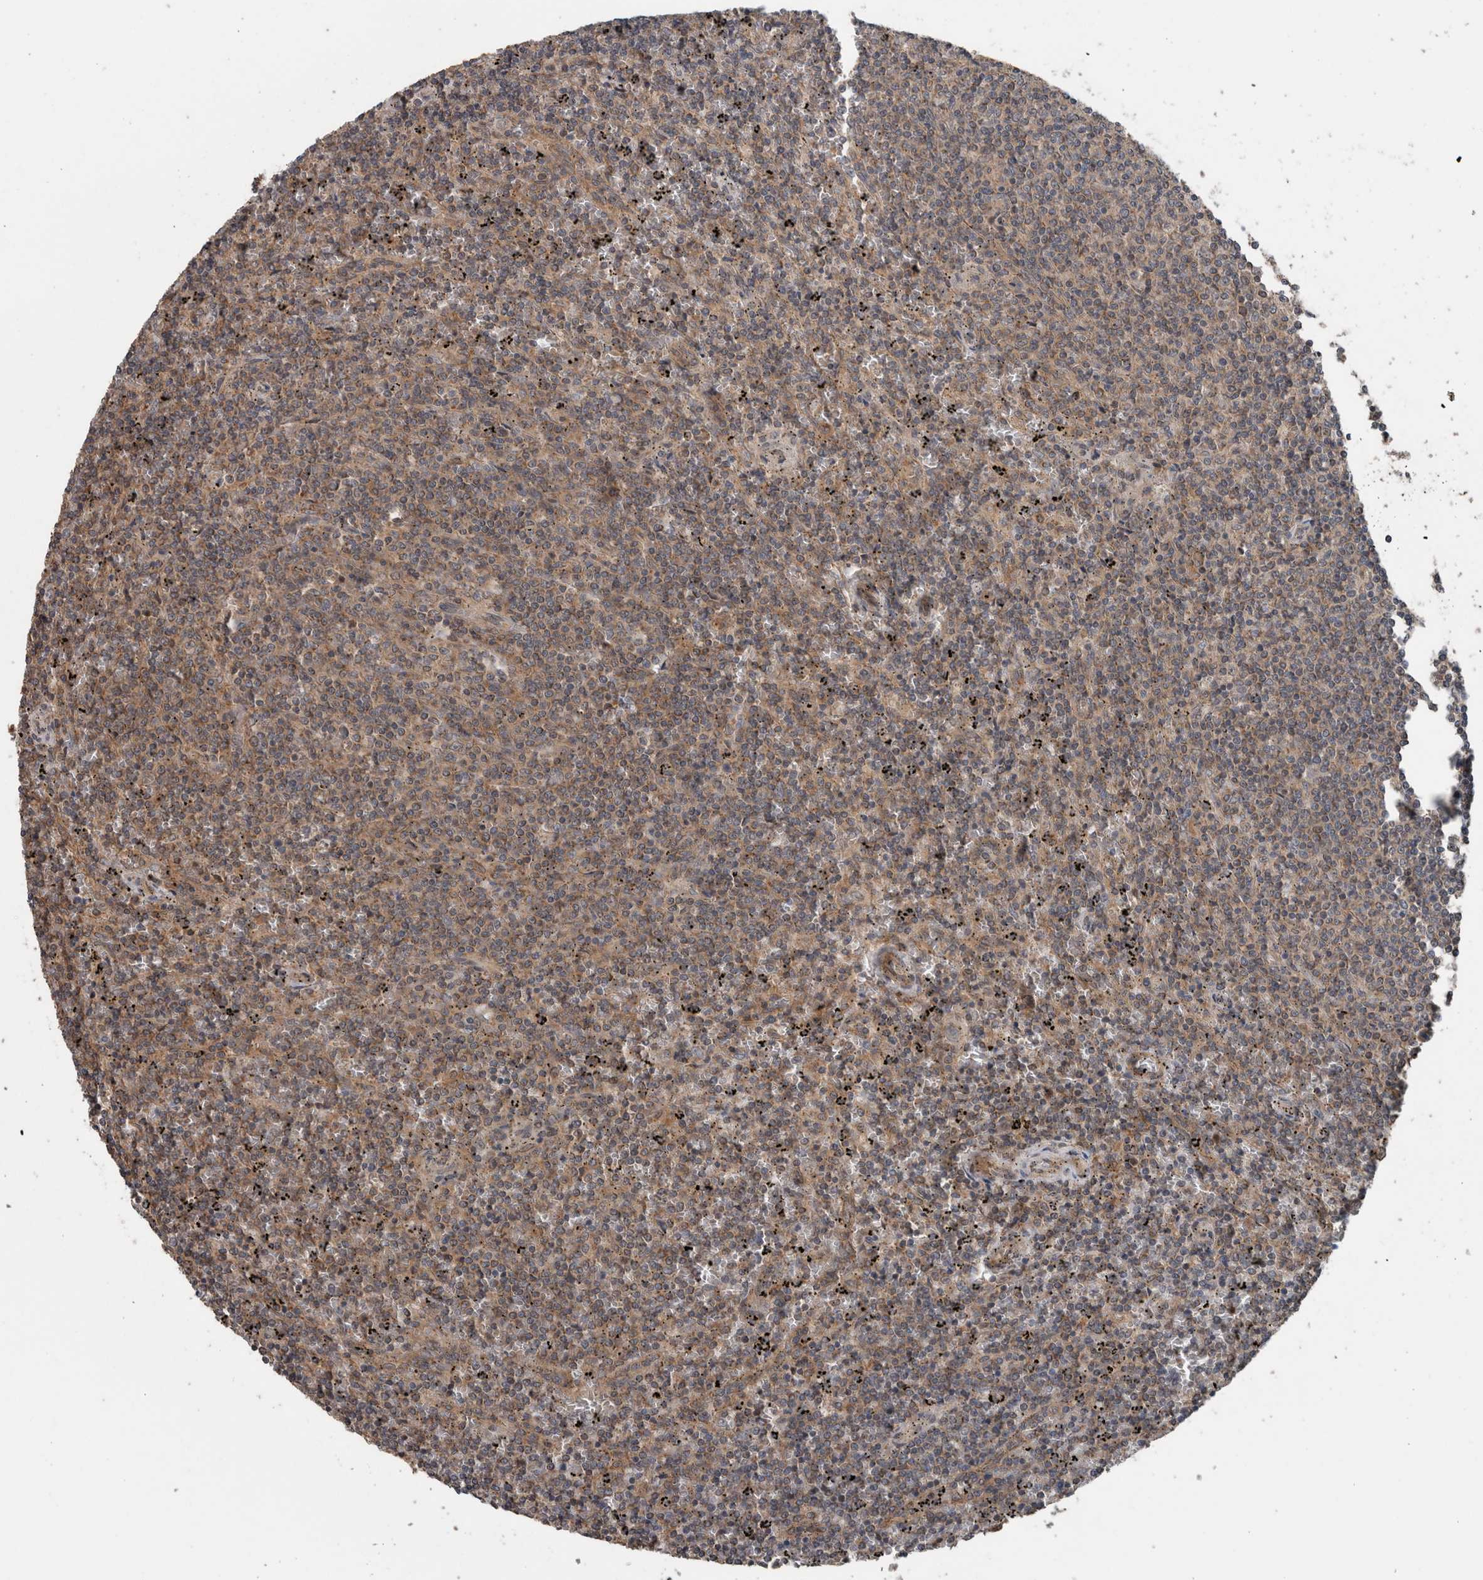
{"staining": {"intensity": "weak", "quantity": ">75%", "location": "cytoplasmic/membranous"}, "tissue": "lymphoma", "cell_type": "Tumor cells", "image_type": "cancer", "snomed": [{"axis": "morphology", "description": "Malignant lymphoma, non-Hodgkin's type, Low grade"}, {"axis": "topography", "description": "Spleen"}], "caption": "Weak cytoplasmic/membranous expression for a protein is appreciated in about >75% of tumor cells of lymphoma using immunohistochemistry.", "gene": "RIOK3", "patient": {"sex": "female", "age": 50}}